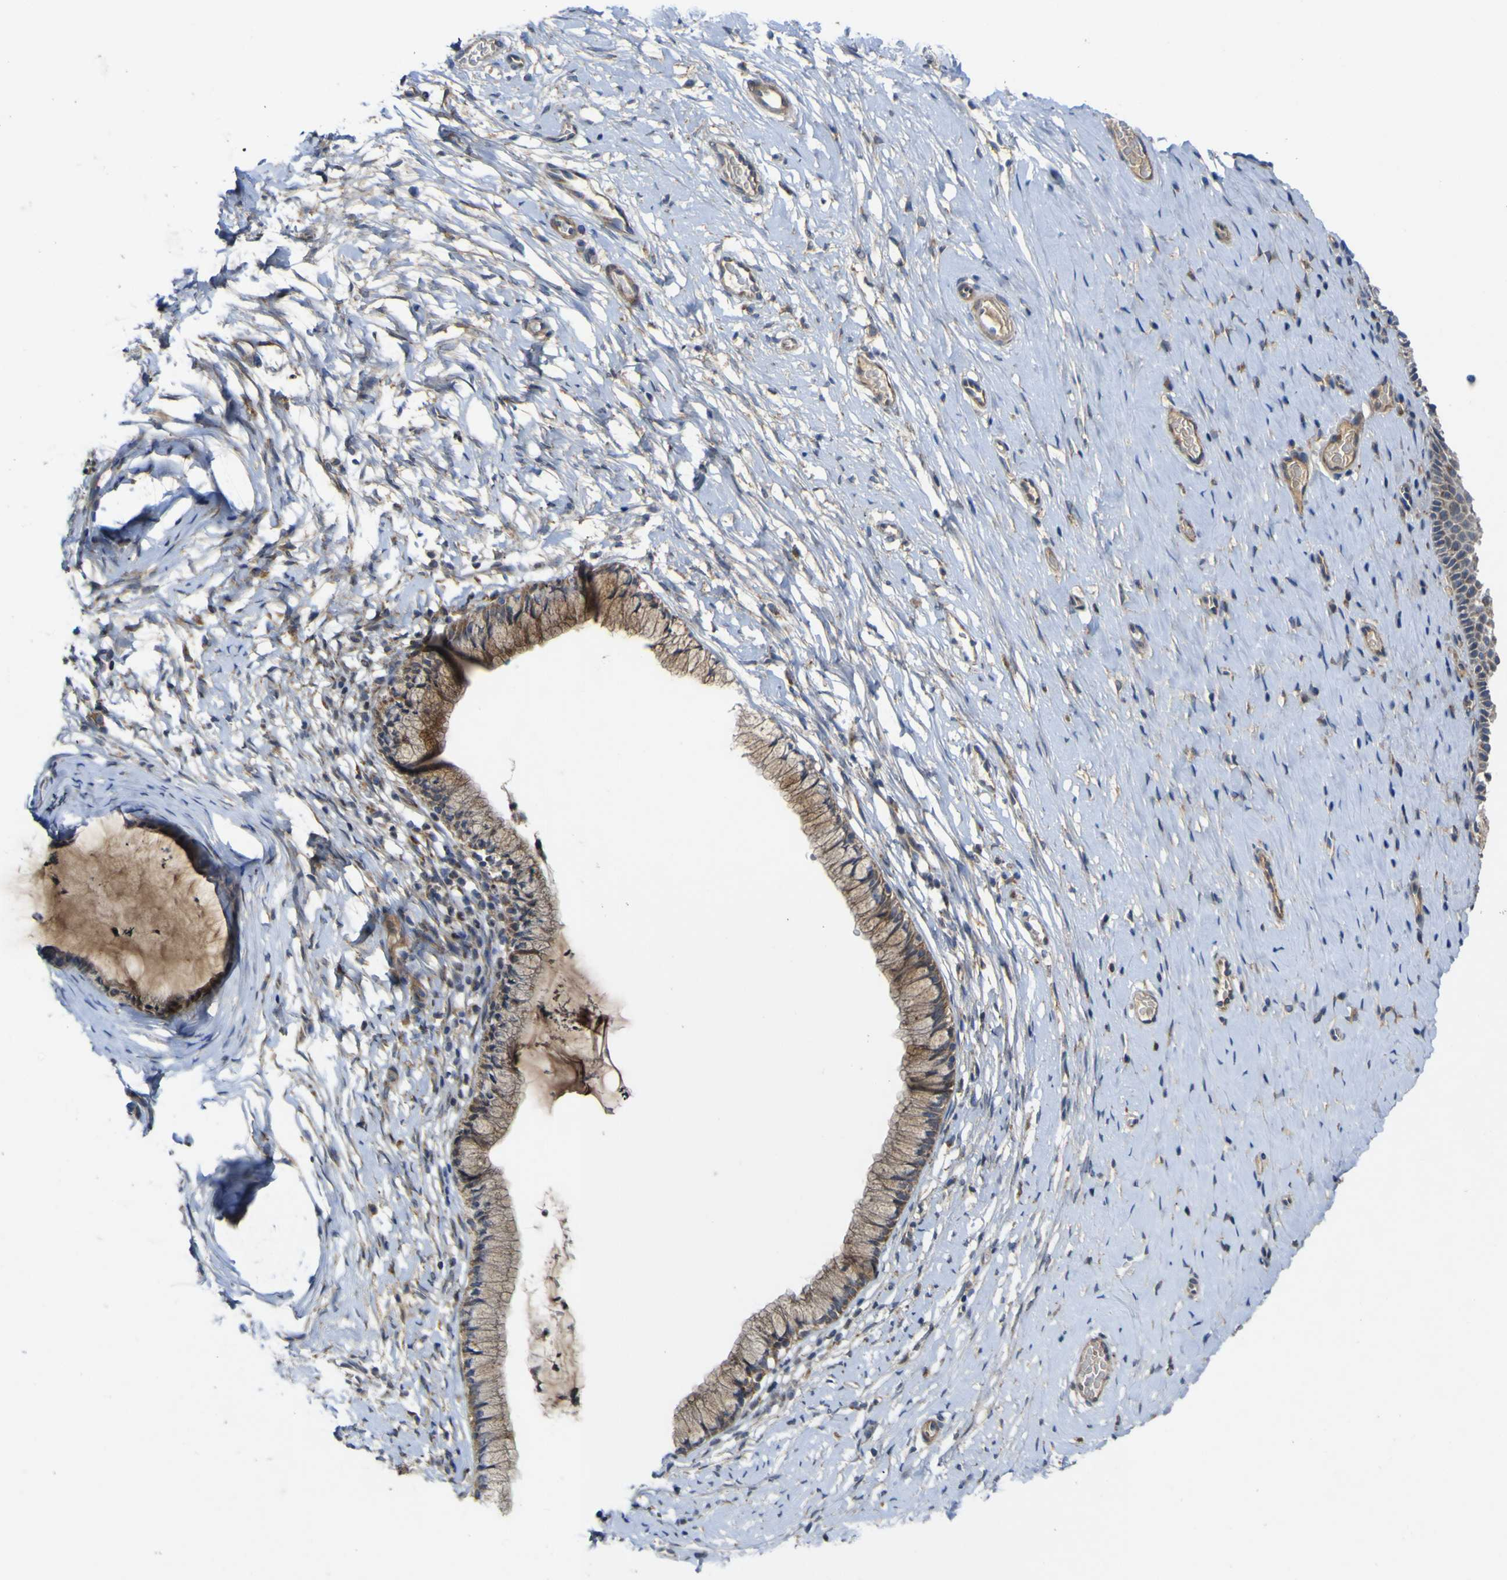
{"staining": {"intensity": "moderate", "quantity": ">75%", "location": "cytoplasmic/membranous"}, "tissue": "cervix", "cell_type": "Glandular cells", "image_type": "normal", "snomed": [{"axis": "morphology", "description": "Normal tissue, NOS"}, {"axis": "topography", "description": "Cervix"}], "caption": "IHC of normal cervix reveals medium levels of moderate cytoplasmic/membranous expression in approximately >75% of glandular cells.", "gene": "IRAK2", "patient": {"sex": "female", "age": 39}}